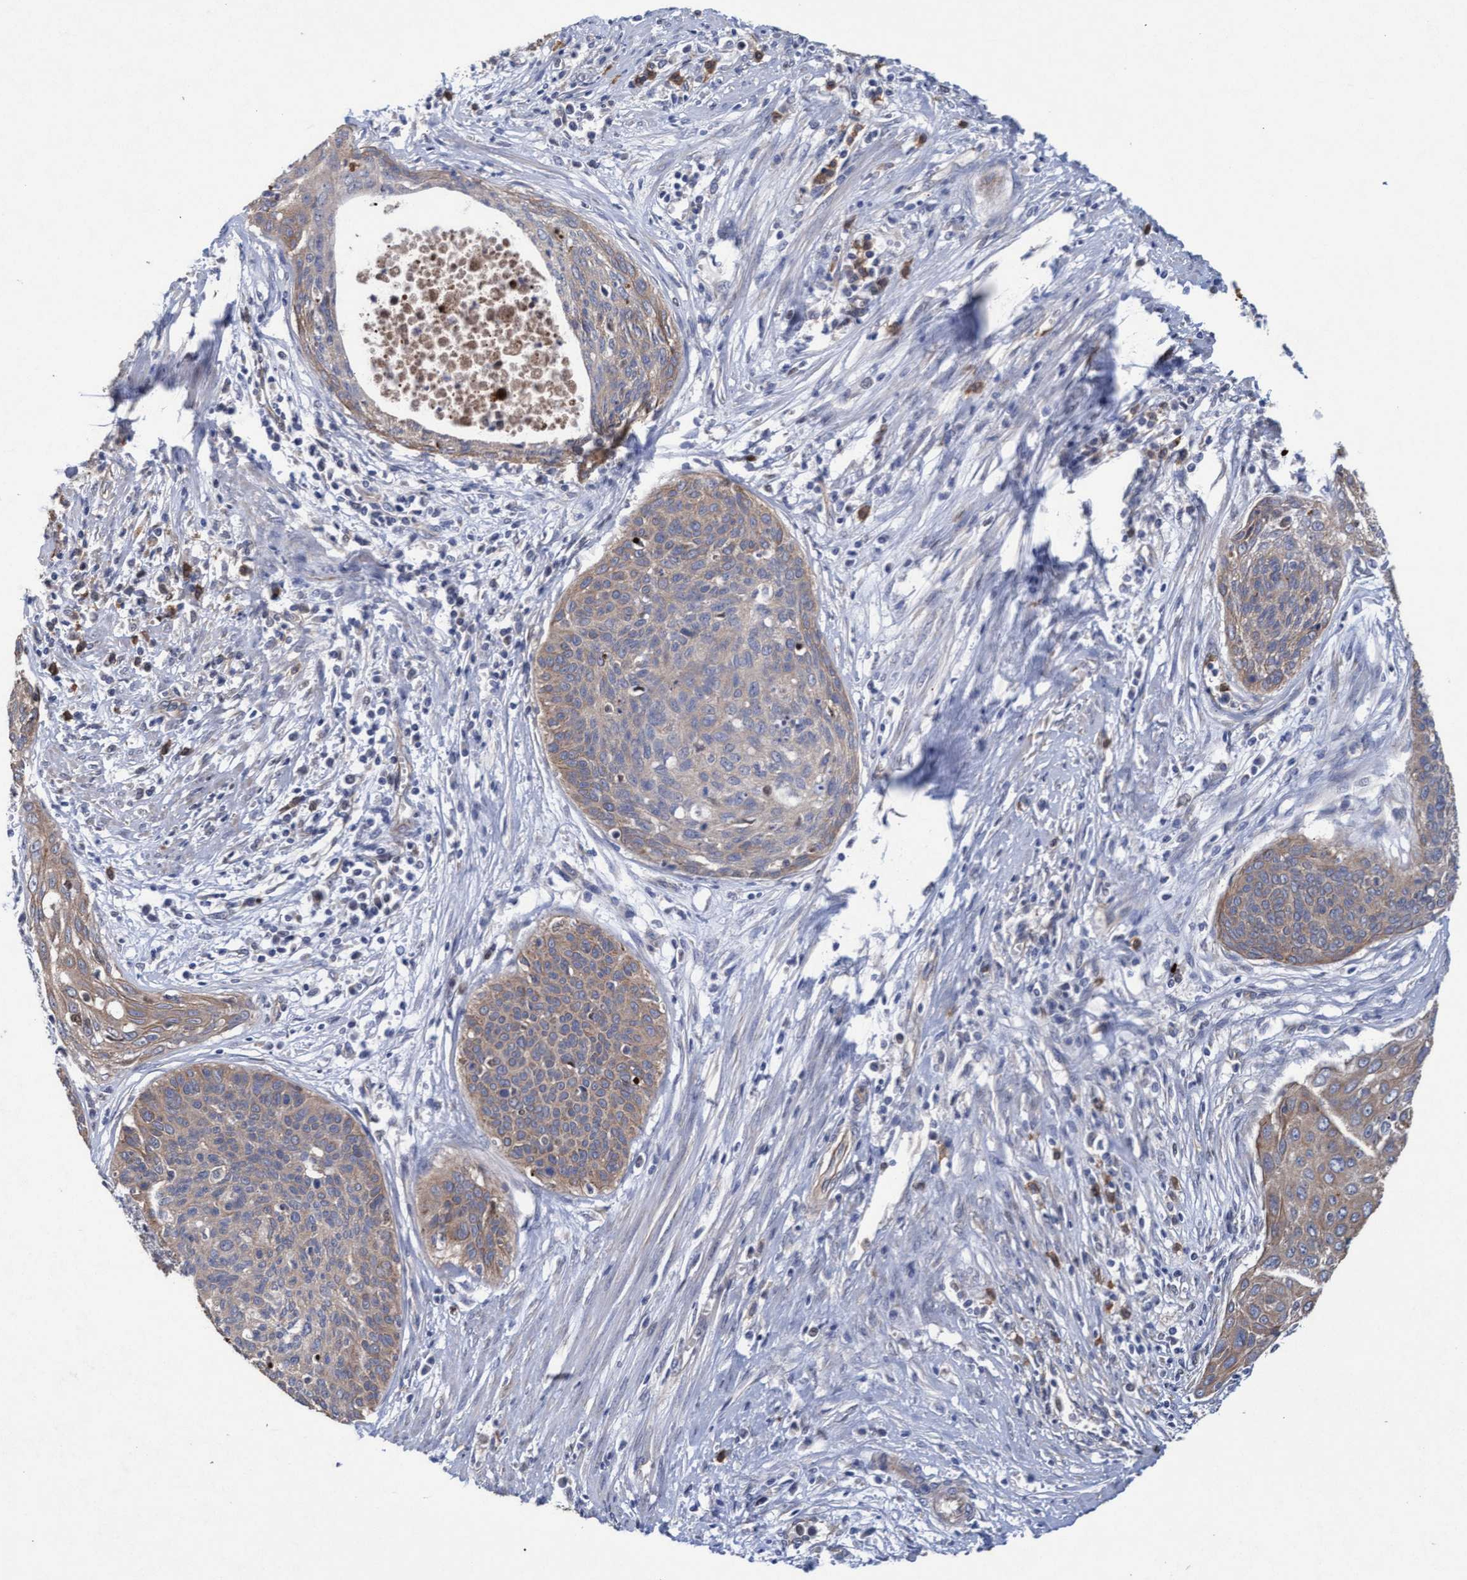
{"staining": {"intensity": "weak", "quantity": ">75%", "location": "cytoplasmic/membranous"}, "tissue": "cervical cancer", "cell_type": "Tumor cells", "image_type": "cancer", "snomed": [{"axis": "morphology", "description": "Squamous cell carcinoma, NOS"}, {"axis": "topography", "description": "Cervix"}], "caption": "Weak cytoplasmic/membranous expression for a protein is present in about >75% of tumor cells of cervical cancer using immunohistochemistry.", "gene": "MRPL38", "patient": {"sex": "female", "age": 55}}